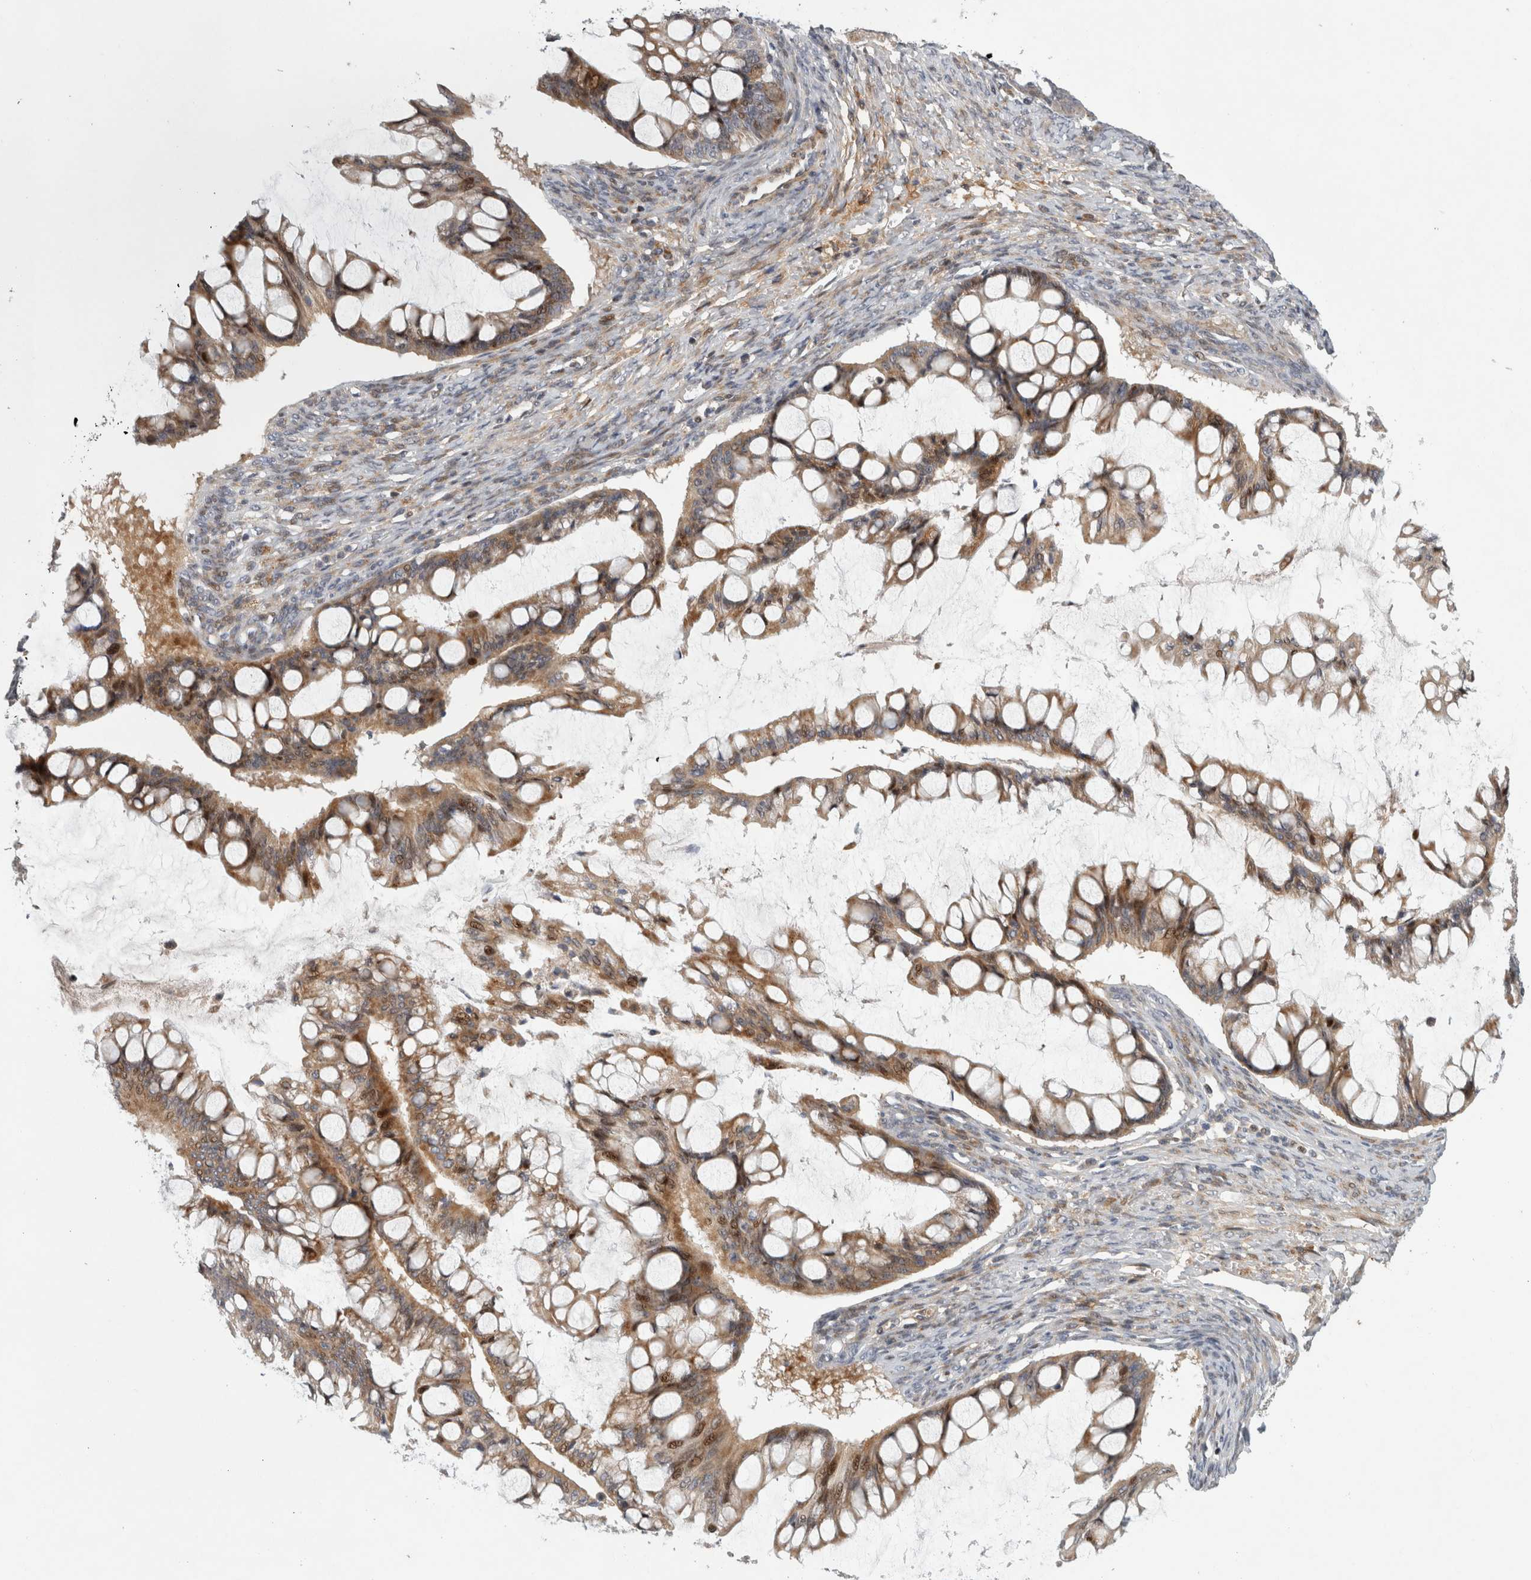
{"staining": {"intensity": "weak", "quantity": ">75%", "location": "cytoplasmic/membranous"}, "tissue": "ovarian cancer", "cell_type": "Tumor cells", "image_type": "cancer", "snomed": [{"axis": "morphology", "description": "Cystadenocarcinoma, mucinous, NOS"}, {"axis": "topography", "description": "Ovary"}], "caption": "This is an image of immunohistochemistry (IHC) staining of ovarian cancer, which shows weak positivity in the cytoplasmic/membranous of tumor cells.", "gene": "RBM48", "patient": {"sex": "female", "age": 73}}